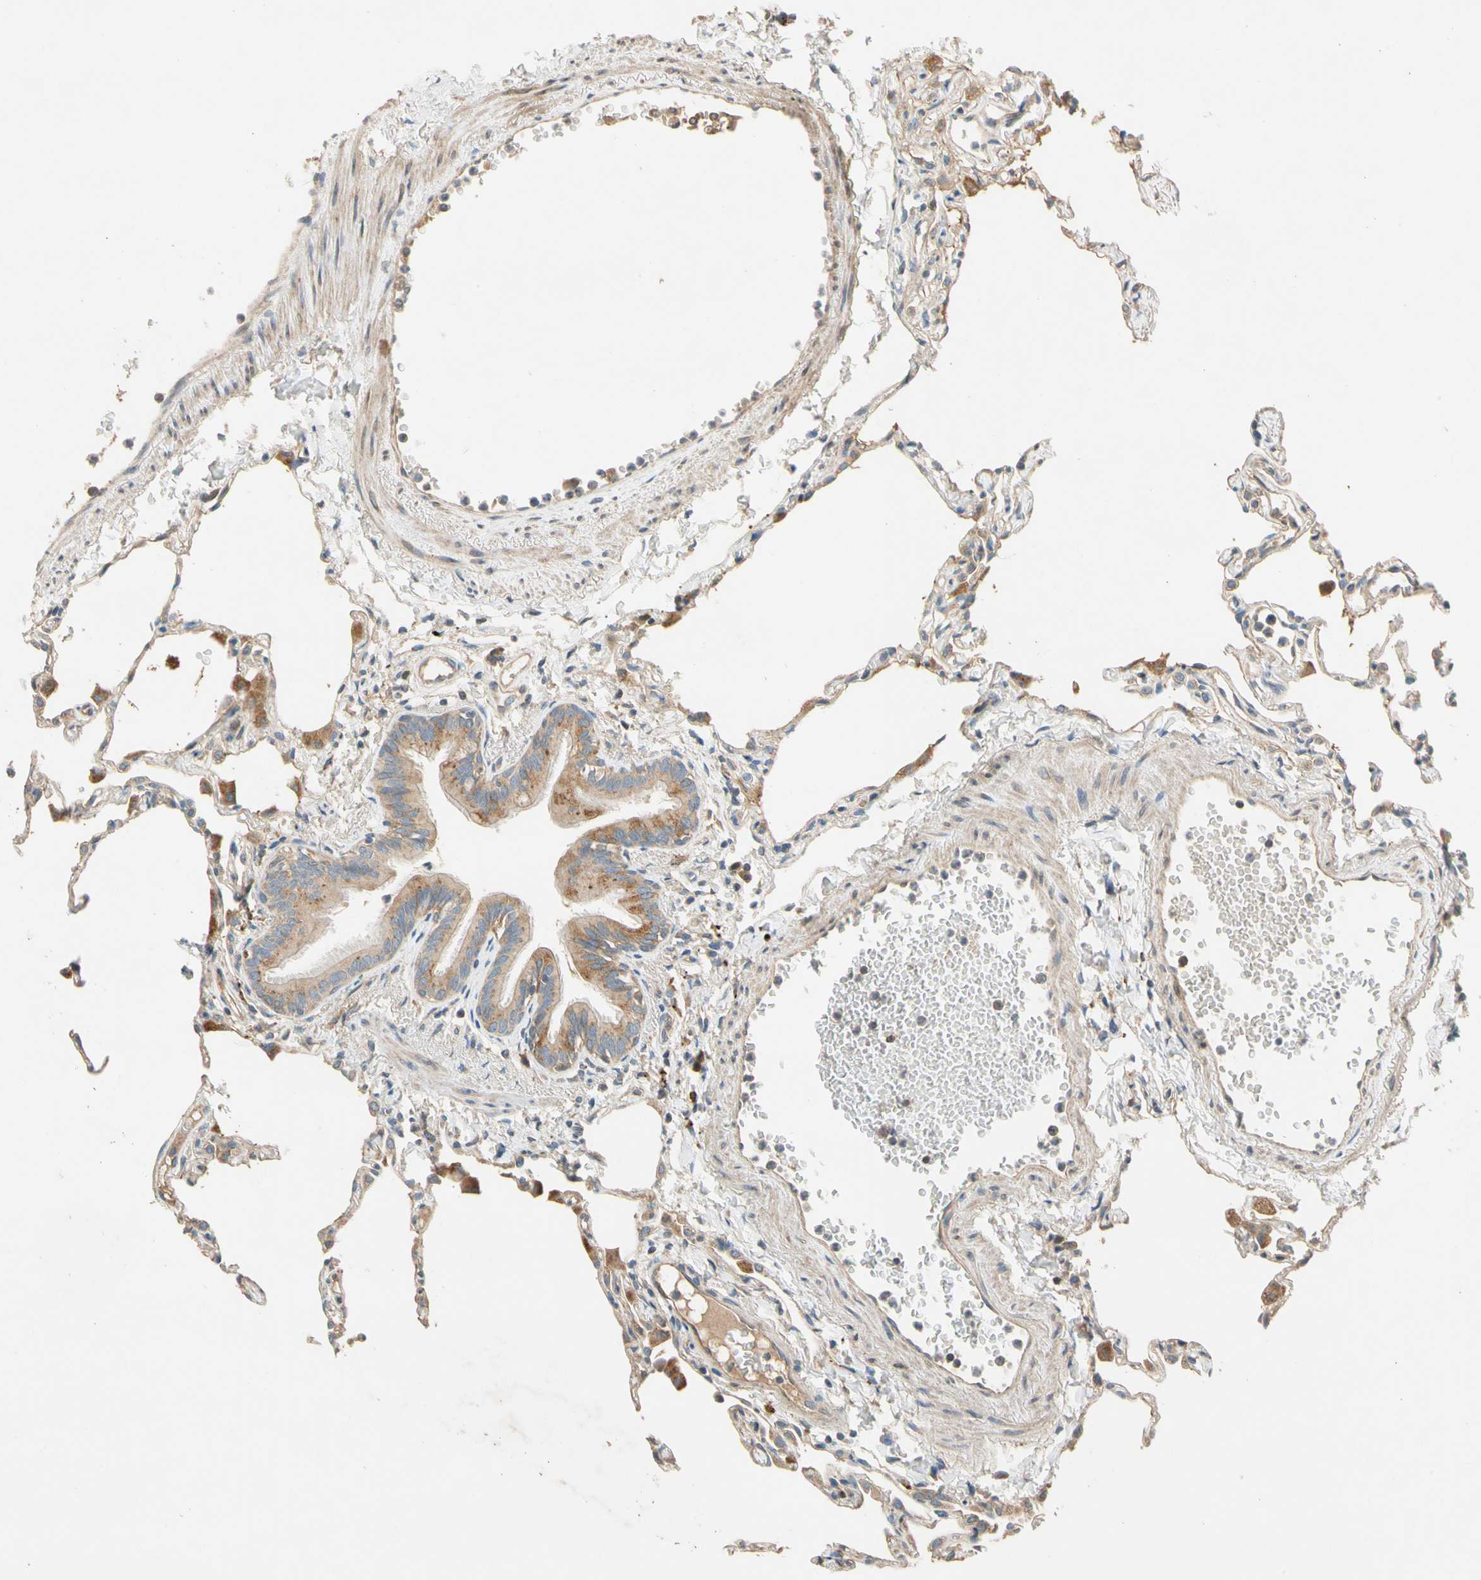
{"staining": {"intensity": "weak", "quantity": "<25%", "location": "cytoplasmic/membranous"}, "tissue": "lung", "cell_type": "Alveolar cells", "image_type": "normal", "snomed": [{"axis": "morphology", "description": "Normal tissue, NOS"}, {"axis": "topography", "description": "Lung"}], "caption": "This is an IHC image of benign human lung. There is no staining in alveolar cells.", "gene": "USP12", "patient": {"sex": "female", "age": 49}}